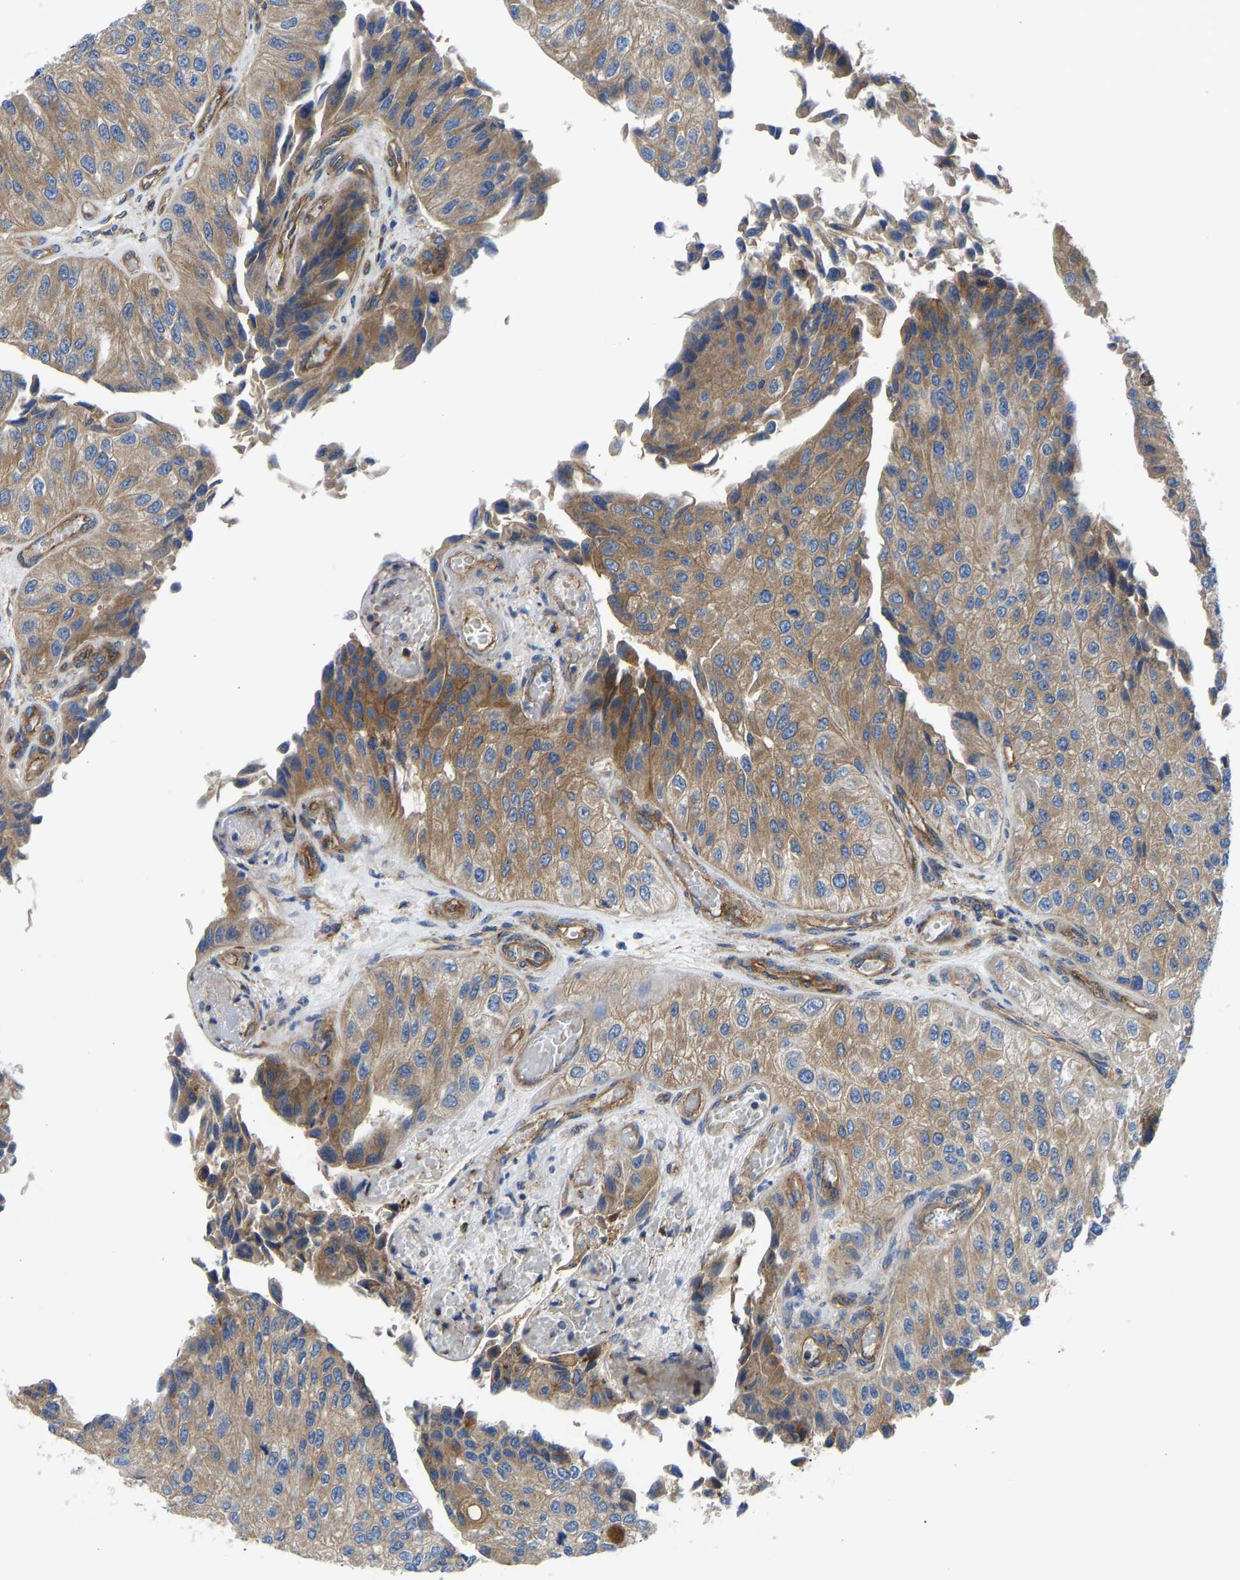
{"staining": {"intensity": "moderate", "quantity": ">75%", "location": "cytoplasmic/membranous"}, "tissue": "urothelial cancer", "cell_type": "Tumor cells", "image_type": "cancer", "snomed": [{"axis": "morphology", "description": "Urothelial carcinoma, High grade"}, {"axis": "topography", "description": "Kidney"}, {"axis": "topography", "description": "Urinary bladder"}], "caption": "About >75% of tumor cells in high-grade urothelial carcinoma show moderate cytoplasmic/membranous protein expression as visualized by brown immunohistochemical staining.", "gene": "MYO1C", "patient": {"sex": "male", "age": 77}}